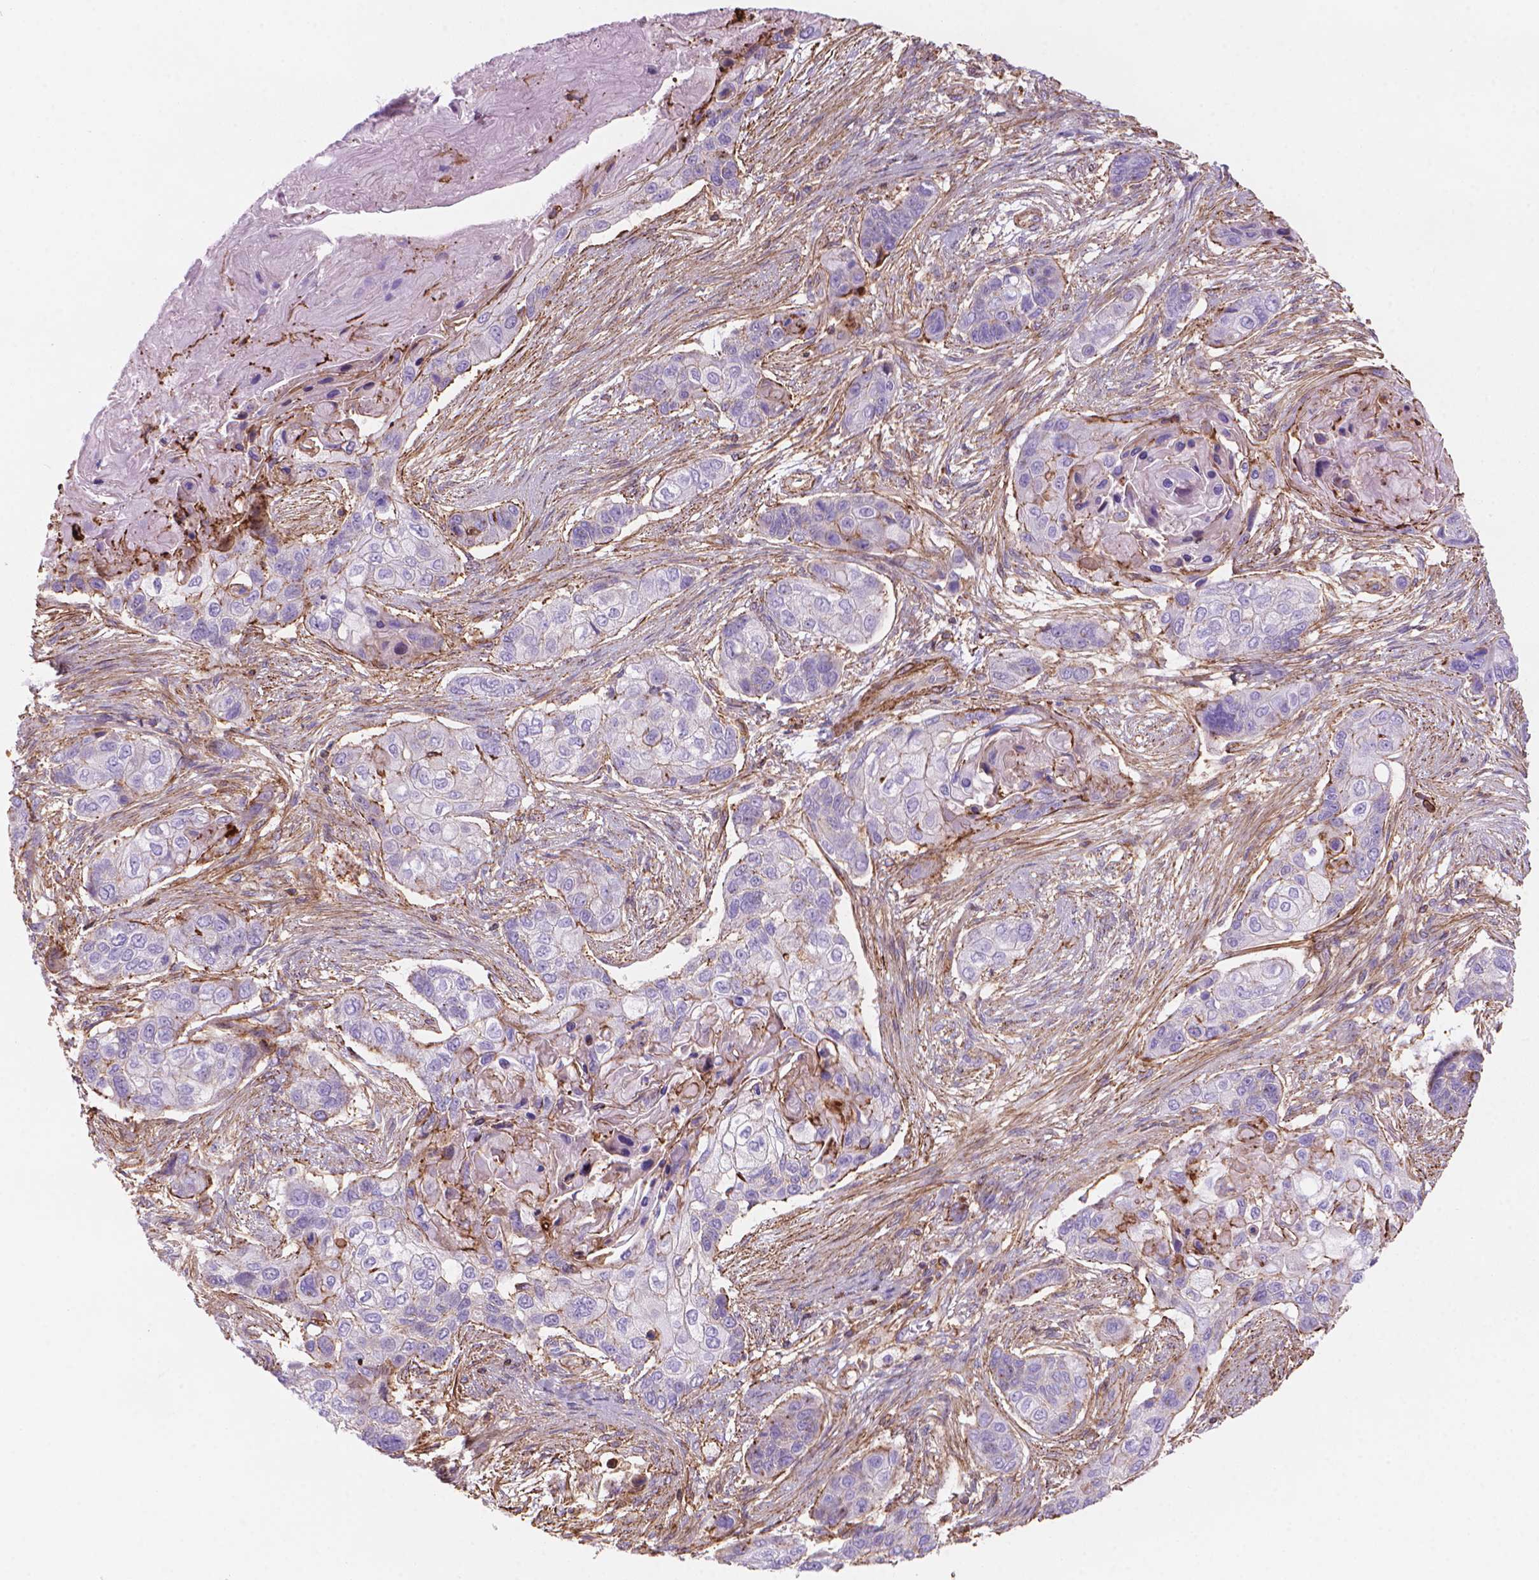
{"staining": {"intensity": "negative", "quantity": "none", "location": "none"}, "tissue": "lung cancer", "cell_type": "Tumor cells", "image_type": "cancer", "snomed": [{"axis": "morphology", "description": "Squamous cell carcinoma, NOS"}, {"axis": "topography", "description": "Lung"}], "caption": "This is a histopathology image of immunohistochemistry staining of lung cancer (squamous cell carcinoma), which shows no positivity in tumor cells. (DAB IHC, high magnification).", "gene": "PATJ", "patient": {"sex": "male", "age": 69}}